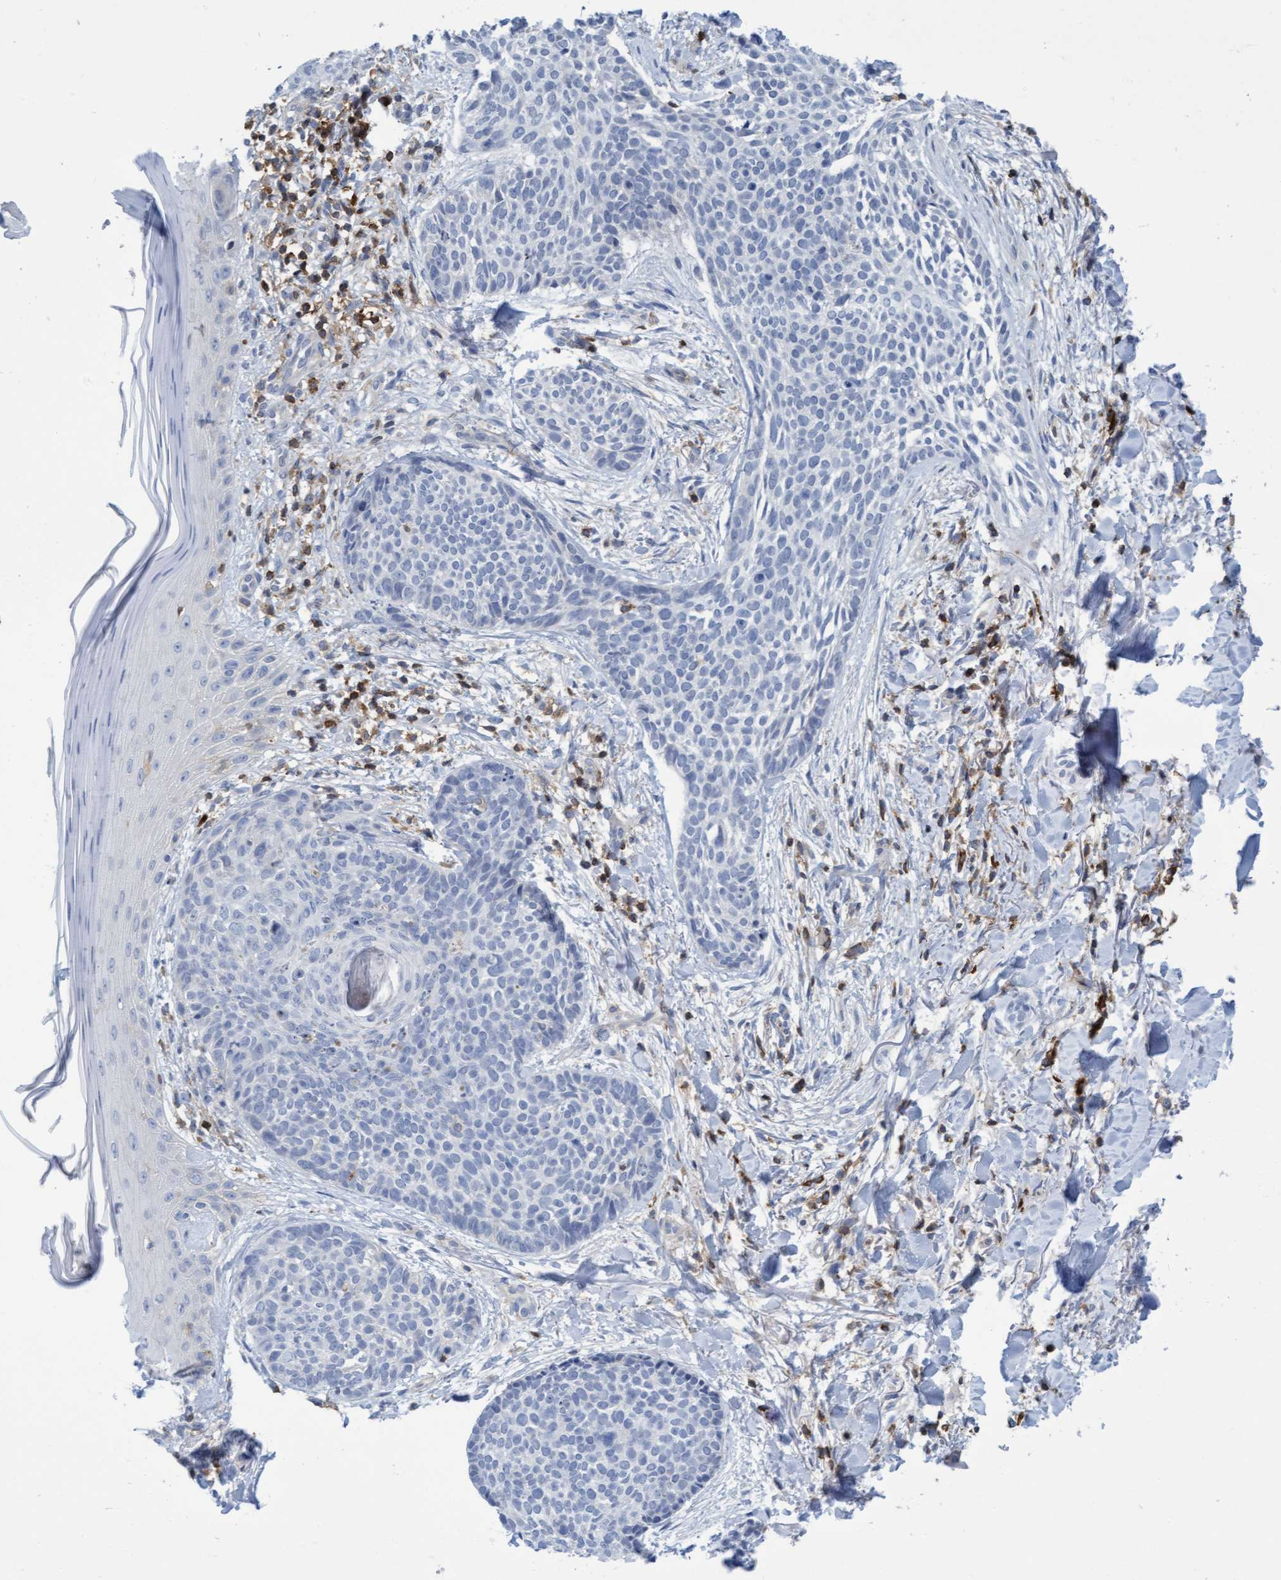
{"staining": {"intensity": "negative", "quantity": "none", "location": "none"}, "tissue": "skin cancer", "cell_type": "Tumor cells", "image_type": "cancer", "snomed": [{"axis": "morphology", "description": "Normal tissue, NOS"}, {"axis": "morphology", "description": "Basal cell carcinoma"}, {"axis": "topography", "description": "Skin"}], "caption": "IHC of human skin cancer exhibits no expression in tumor cells. The staining was performed using DAB (3,3'-diaminobenzidine) to visualize the protein expression in brown, while the nuclei were stained in blue with hematoxylin (Magnification: 20x).", "gene": "FNBP1", "patient": {"sex": "male", "age": 67}}